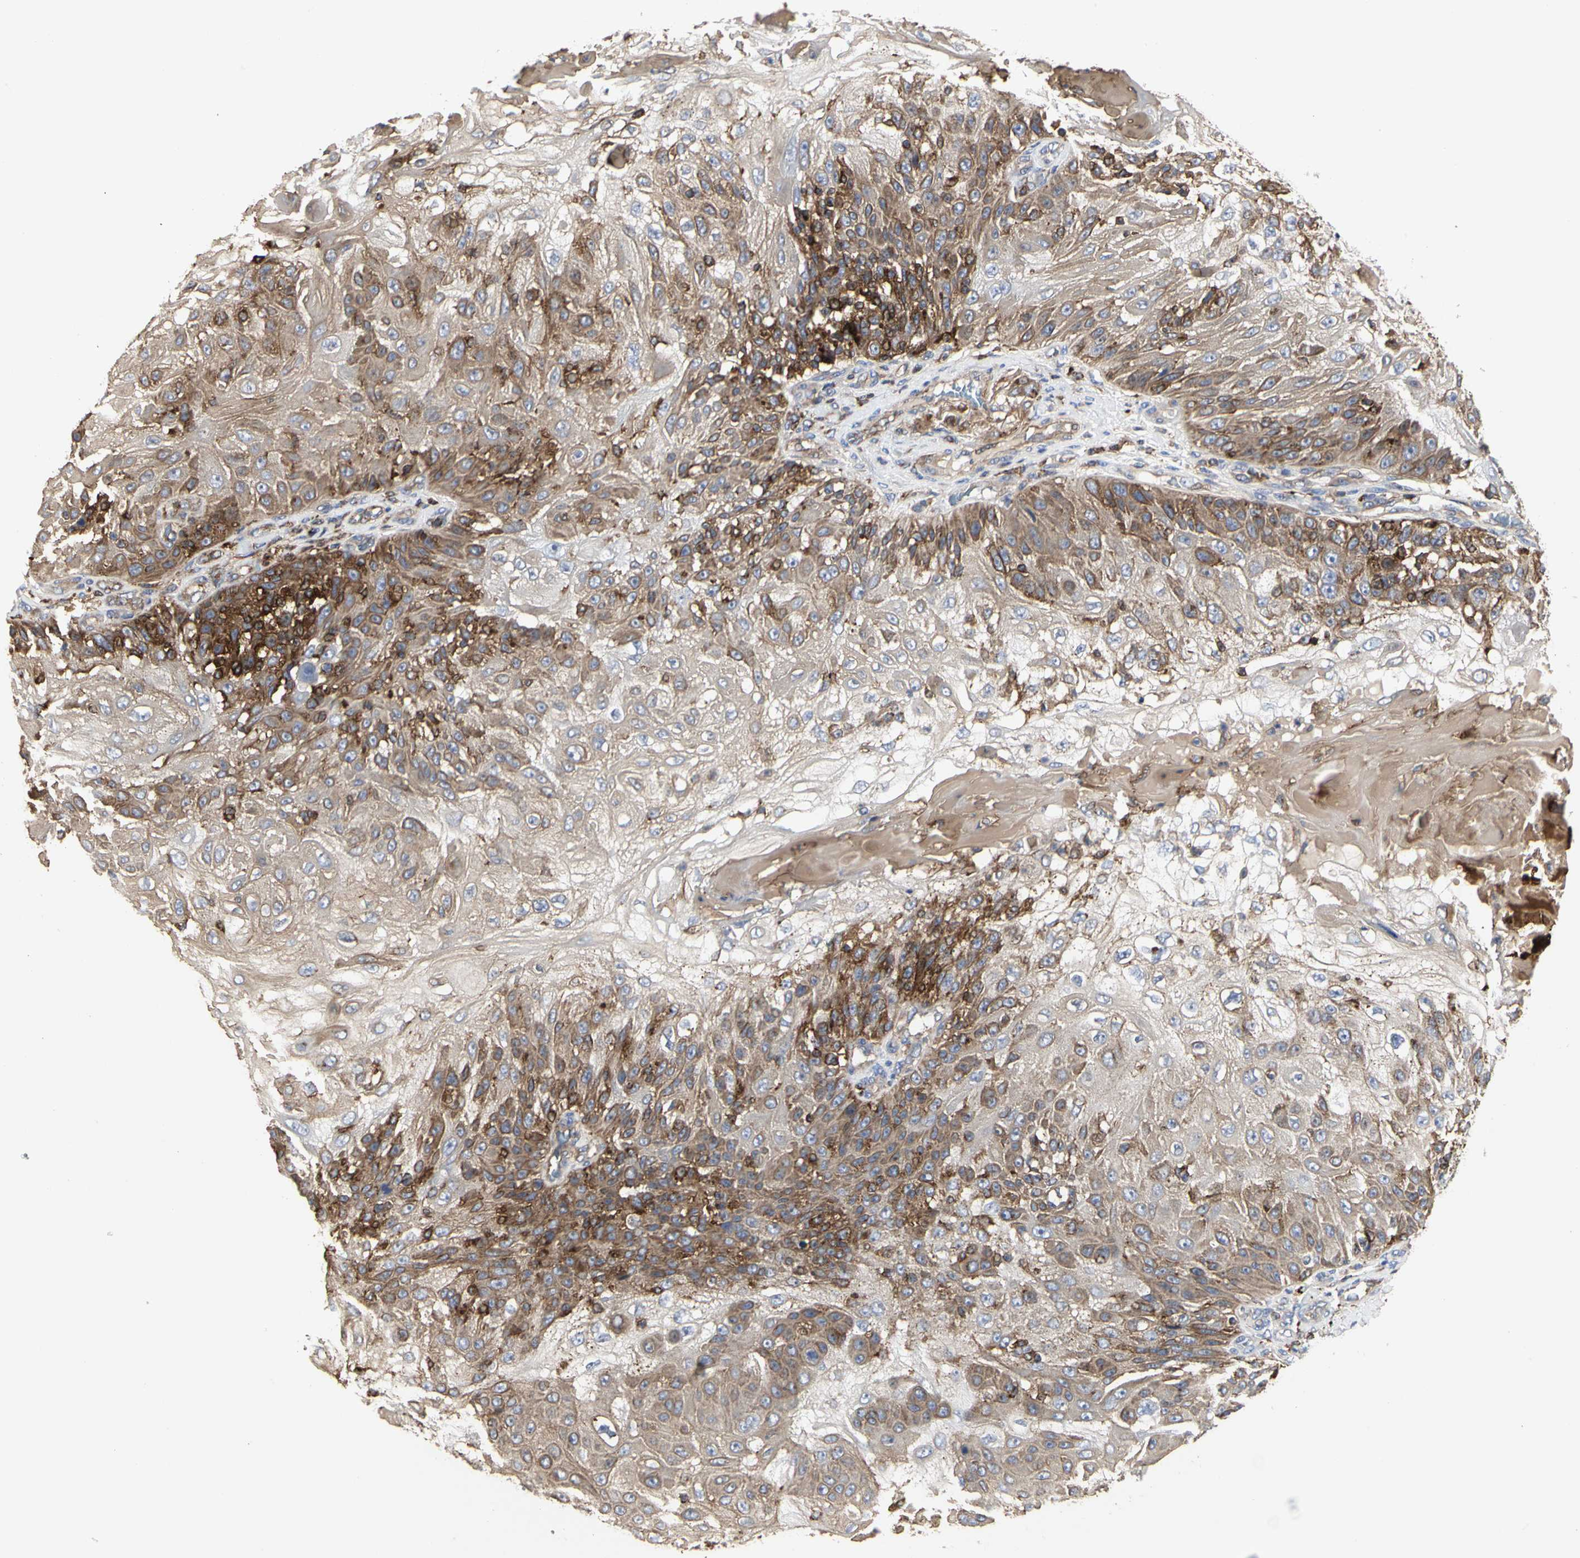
{"staining": {"intensity": "strong", "quantity": "25%-75%", "location": "cytoplasmic/membranous"}, "tissue": "skin cancer", "cell_type": "Tumor cells", "image_type": "cancer", "snomed": [{"axis": "morphology", "description": "Normal tissue, NOS"}, {"axis": "morphology", "description": "Squamous cell carcinoma, NOS"}, {"axis": "topography", "description": "Skin"}], "caption": "A brown stain labels strong cytoplasmic/membranous positivity of a protein in human skin cancer tumor cells.", "gene": "NAPG", "patient": {"sex": "female", "age": 83}}